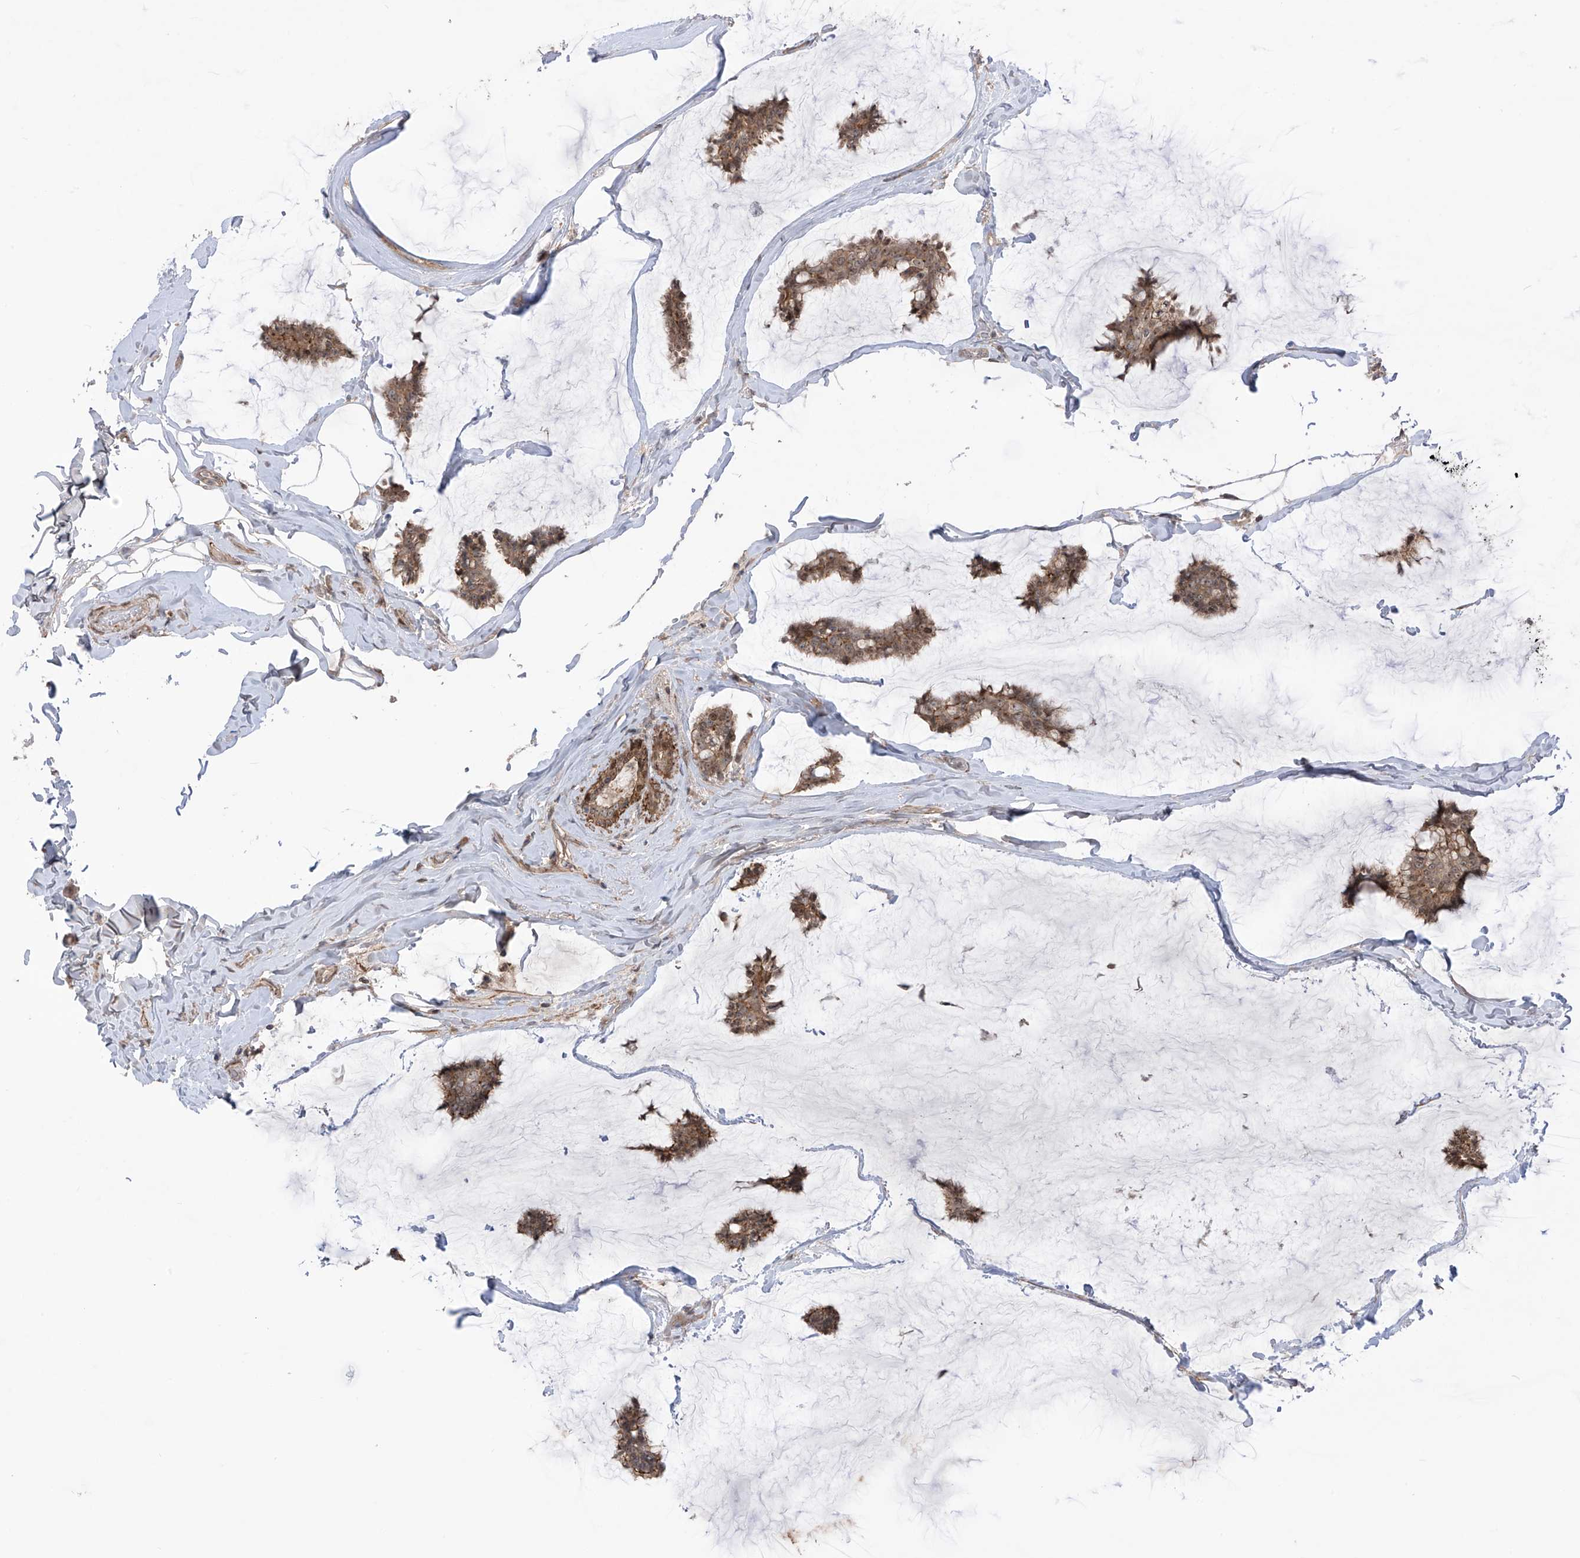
{"staining": {"intensity": "moderate", "quantity": ">75%", "location": "cytoplasmic/membranous,nuclear"}, "tissue": "breast cancer", "cell_type": "Tumor cells", "image_type": "cancer", "snomed": [{"axis": "morphology", "description": "Duct carcinoma"}, {"axis": "topography", "description": "Breast"}], "caption": "This image shows immunohistochemistry (IHC) staining of human breast invasive ductal carcinoma, with medium moderate cytoplasmic/membranous and nuclear staining in about >75% of tumor cells.", "gene": "LRRC74A", "patient": {"sex": "female", "age": 93}}